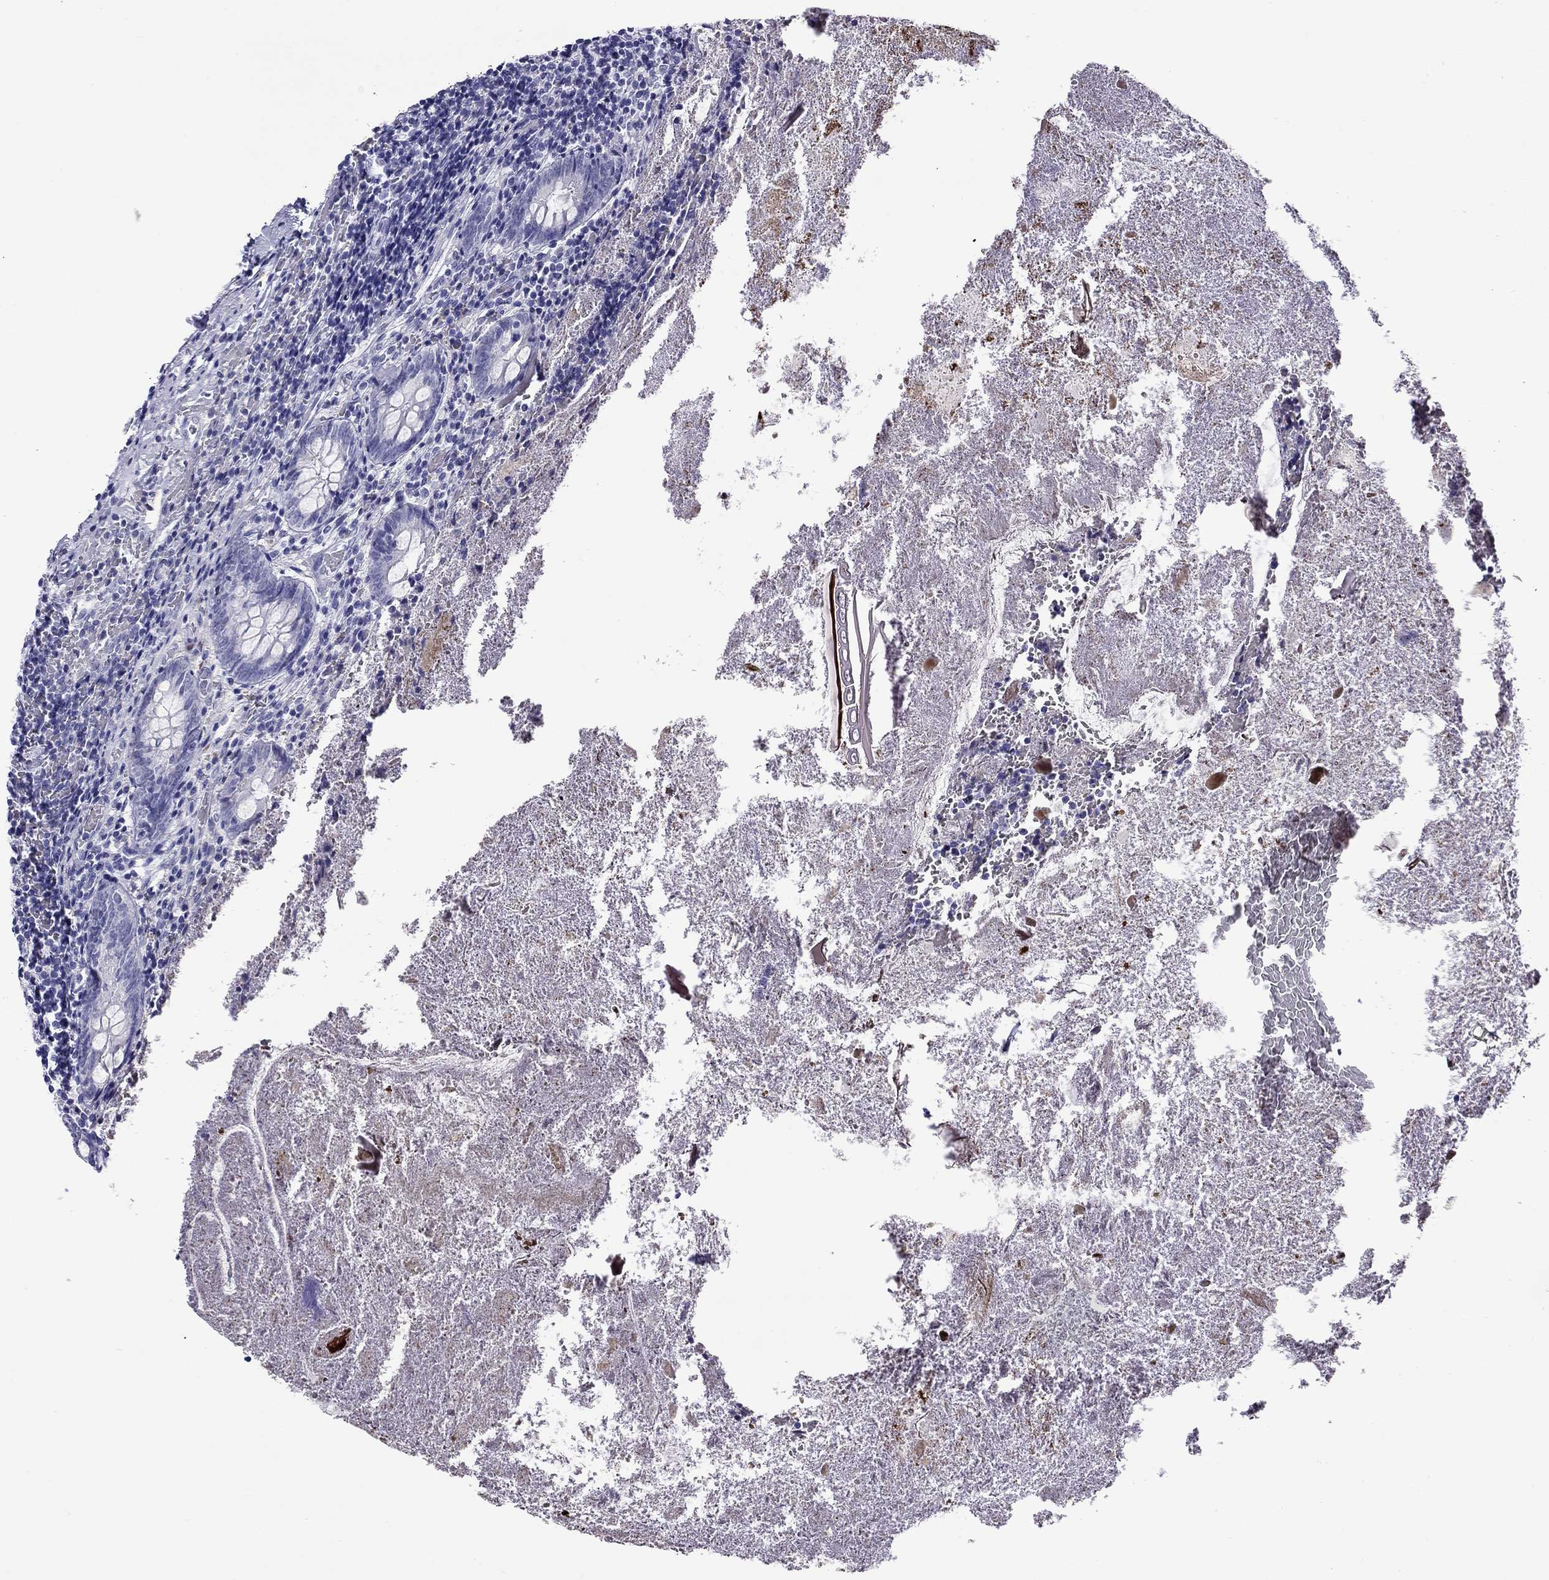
{"staining": {"intensity": "negative", "quantity": "none", "location": "none"}, "tissue": "appendix", "cell_type": "Glandular cells", "image_type": "normal", "snomed": [{"axis": "morphology", "description": "Normal tissue, NOS"}, {"axis": "topography", "description": "Appendix"}], "caption": "IHC of normal appendix shows no positivity in glandular cells. (Brightfield microscopy of DAB immunohistochemistry at high magnification).", "gene": "SLC30A8", "patient": {"sex": "female", "age": 23}}